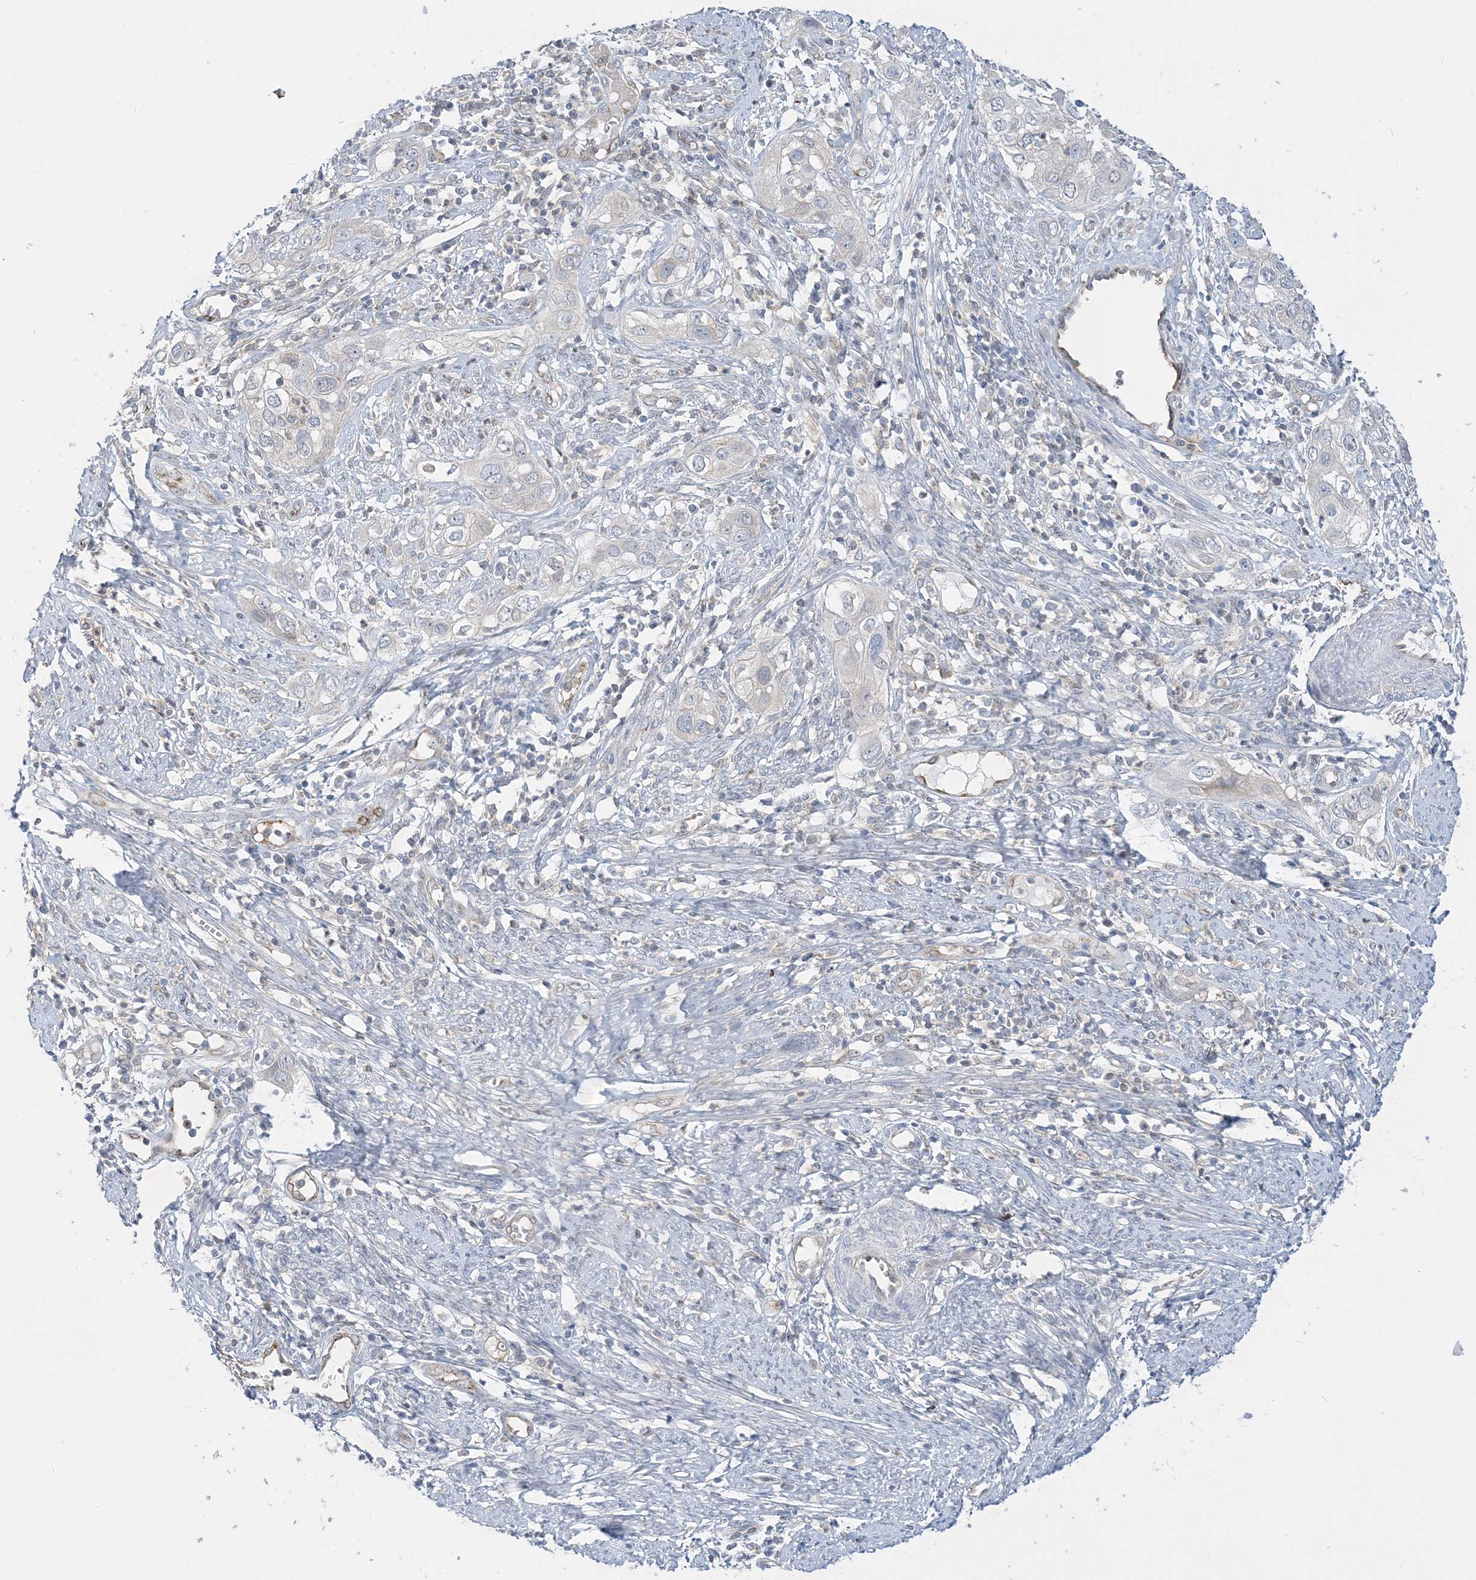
{"staining": {"intensity": "weak", "quantity": "<25%", "location": "nuclear"}, "tissue": "cervical cancer", "cell_type": "Tumor cells", "image_type": "cancer", "snomed": [{"axis": "morphology", "description": "Squamous cell carcinoma, NOS"}, {"axis": "topography", "description": "Cervix"}], "caption": "High power microscopy histopathology image of an immunohistochemistry photomicrograph of squamous cell carcinoma (cervical), revealing no significant staining in tumor cells.", "gene": "INPP1", "patient": {"sex": "female", "age": 34}}